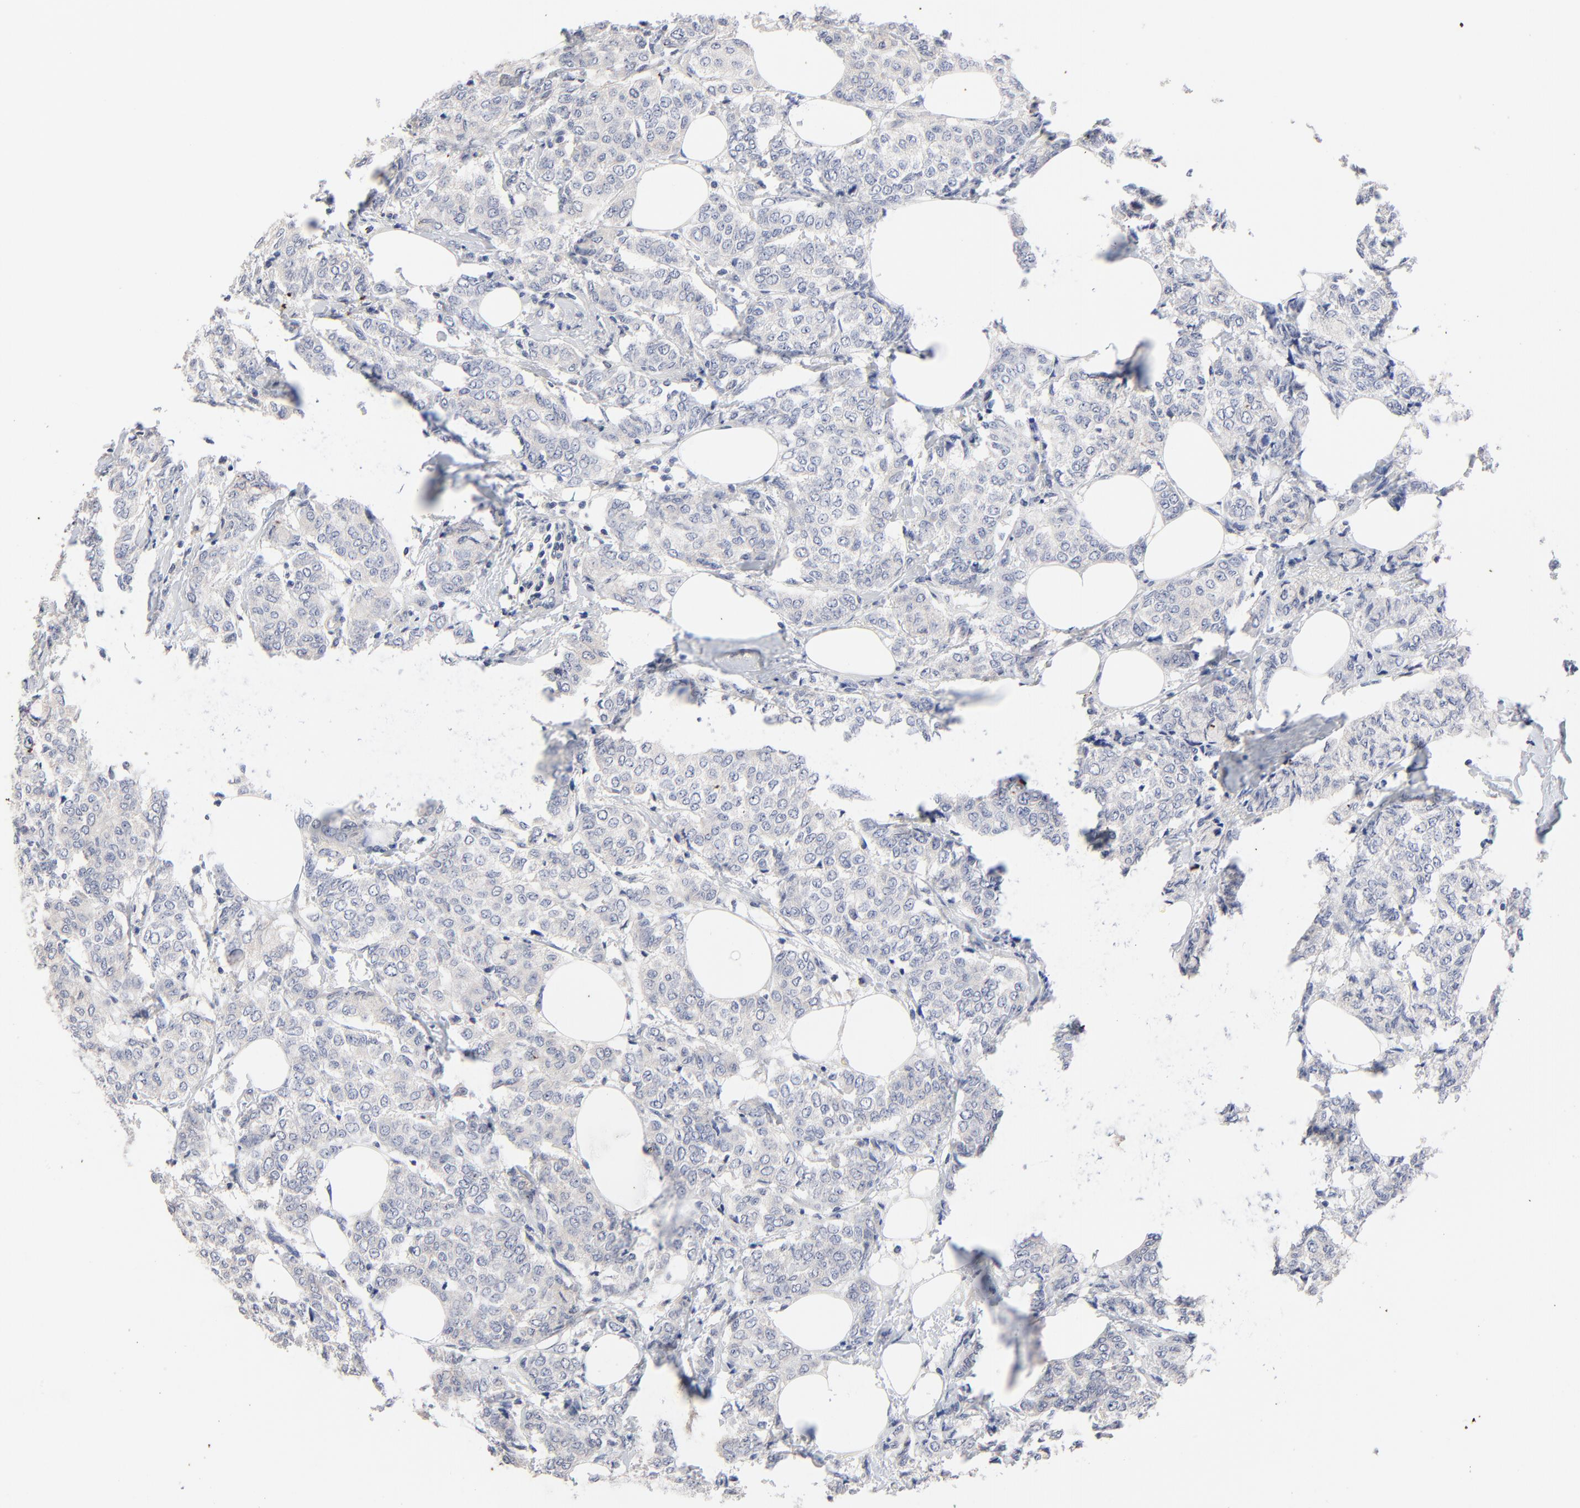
{"staining": {"intensity": "negative", "quantity": "none", "location": "none"}, "tissue": "breast cancer", "cell_type": "Tumor cells", "image_type": "cancer", "snomed": [{"axis": "morphology", "description": "Lobular carcinoma"}, {"axis": "topography", "description": "Breast"}], "caption": "This is an IHC histopathology image of human breast lobular carcinoma. There is no expression in tumor cells.", "gene": "AADAC", "patient": {"sex": "female", "age": 60}}